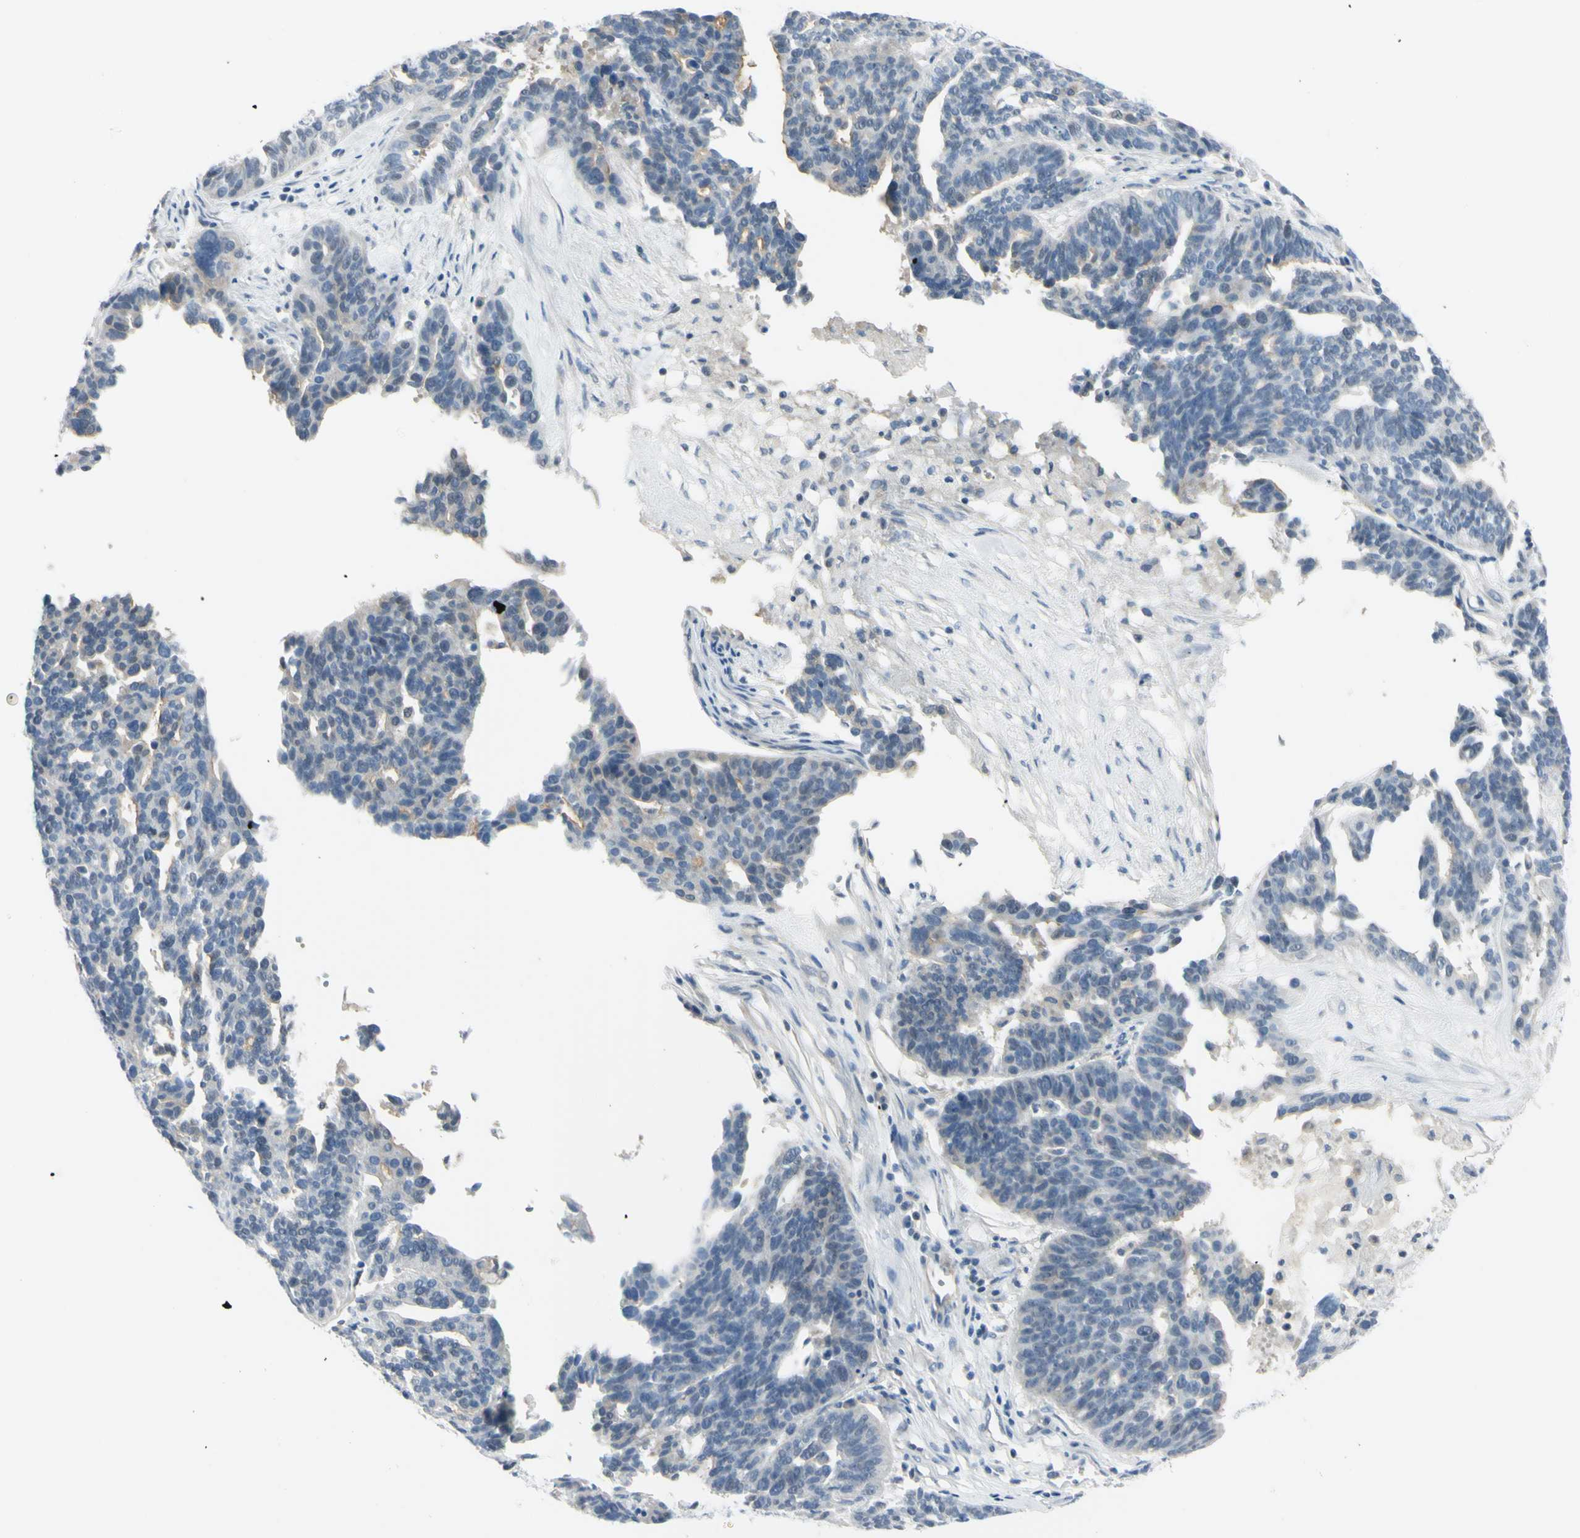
{"staining": {"intensity": "weak", "quantity": "<25%", "location": "cytoplasmic/membranous"}, "tissue": "ovarian cancer", "cell_type": "Tumor cells", "image_type": "cancer", "snomed": [{"axis": "morphology", "description": "Cystadenocarcinoma, serous, NOS"}, {"axis": "topography", "description": "Ovary"}], "caption": "Tumor cells show no significant protein expression in ovarian cancer.", "gene": "ASB9", "patient": {"sex": "female", "age": 59}}